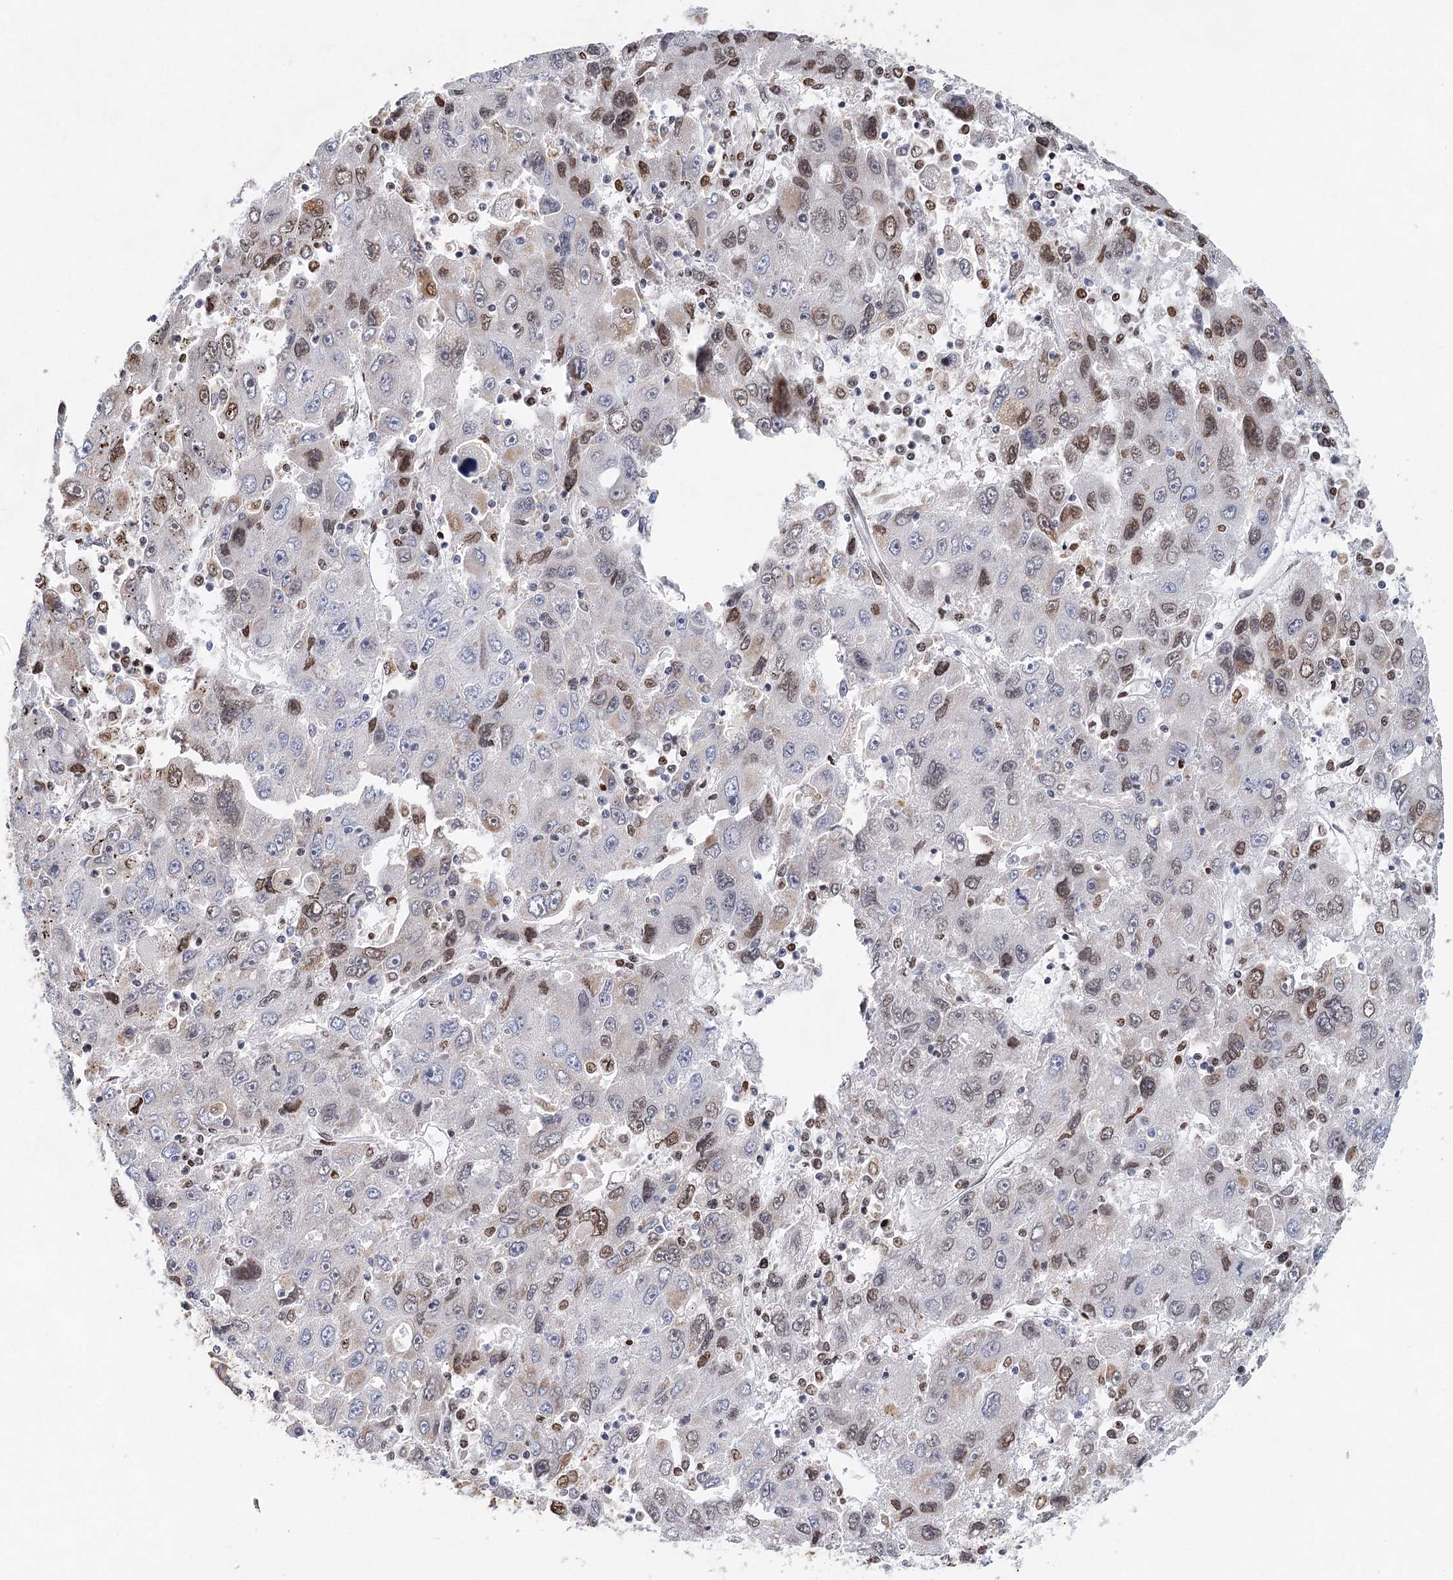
{"staining": {"intensity": "moderate", "quantity": "25%-75%", "location": "nuclear"}, "tissue": "liver cancer", "cell_type": "Tumor cells", "image_type": "cancer", "snomed": [{"axis": "morphology", "description": "Carcinoma, Hepatocellular, NOS"}, {"axis": "topography", "description": "Liver"}], "caption": "Protein expression analysis of hepatocellular carcinoma (liver) exhibits moderate nuclear positivity in approximately 25%-75% of tumor cells. (brown staining indicates protein expression, while blue staining denotes nuclei).", "gene": "XPO6", "patient": {"sex": "male", "age": 49}}